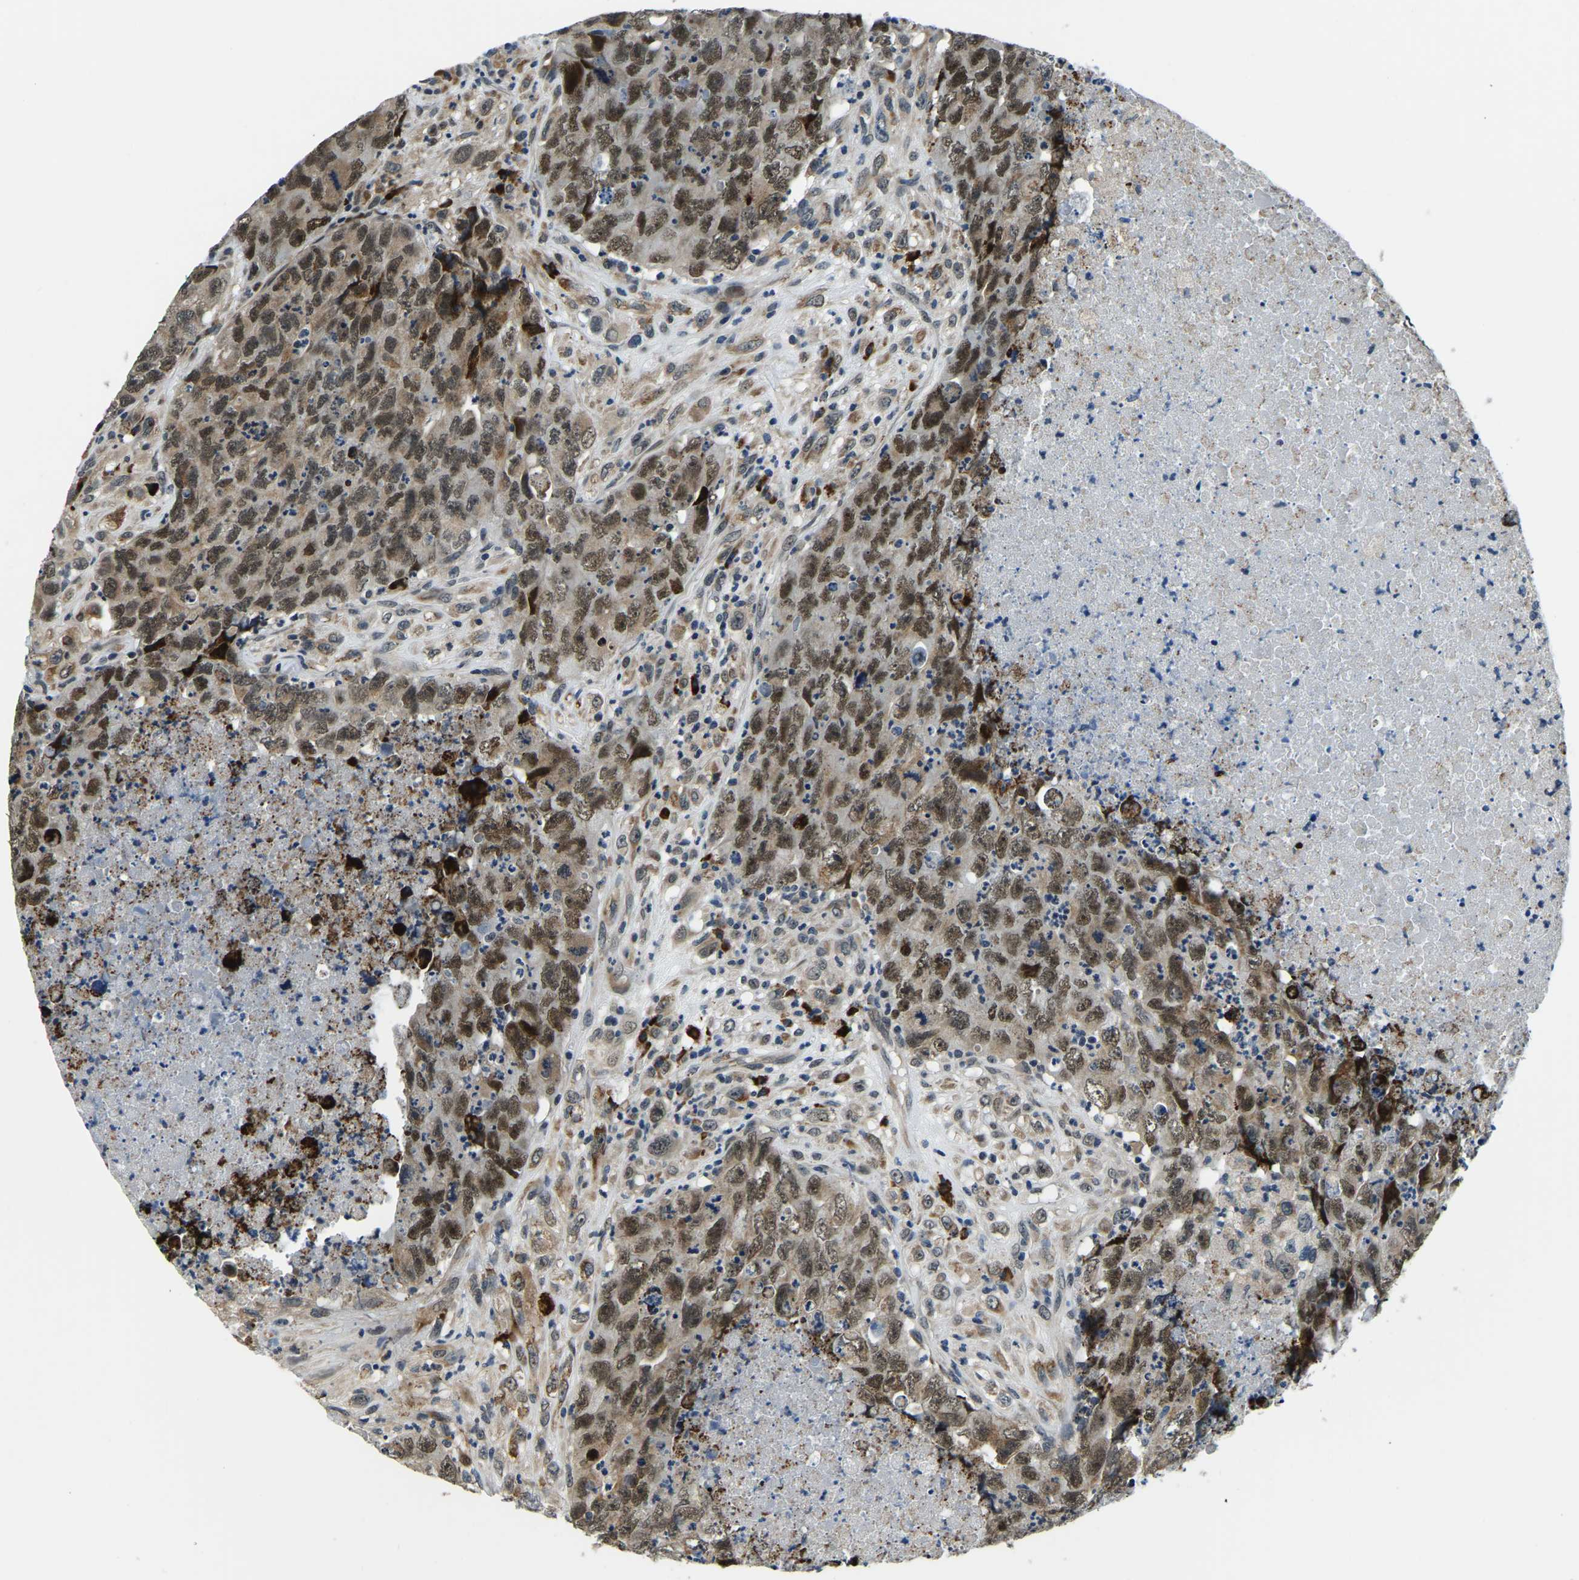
{"staining": {"intensity": "moderate", "quantity": ">75%", "location": "nuclear"}, "tissue": "testis cancer", "cell_type": "Tumor cells", "image_type": "cancer", "snomed": [{"axis": "morphology", "description": "Carcinoma, Embryonal, NOS"}, {"axis": "topography", "description": "Testis"}], "caption": "About >75% of tumor cells in human embryonal carcinoma (testis) show moderate nuclear protein expression as visualized by brown immunohistochemical staining.", "gene": "ING2", "patient": {"sex": "male", "age": 32}}